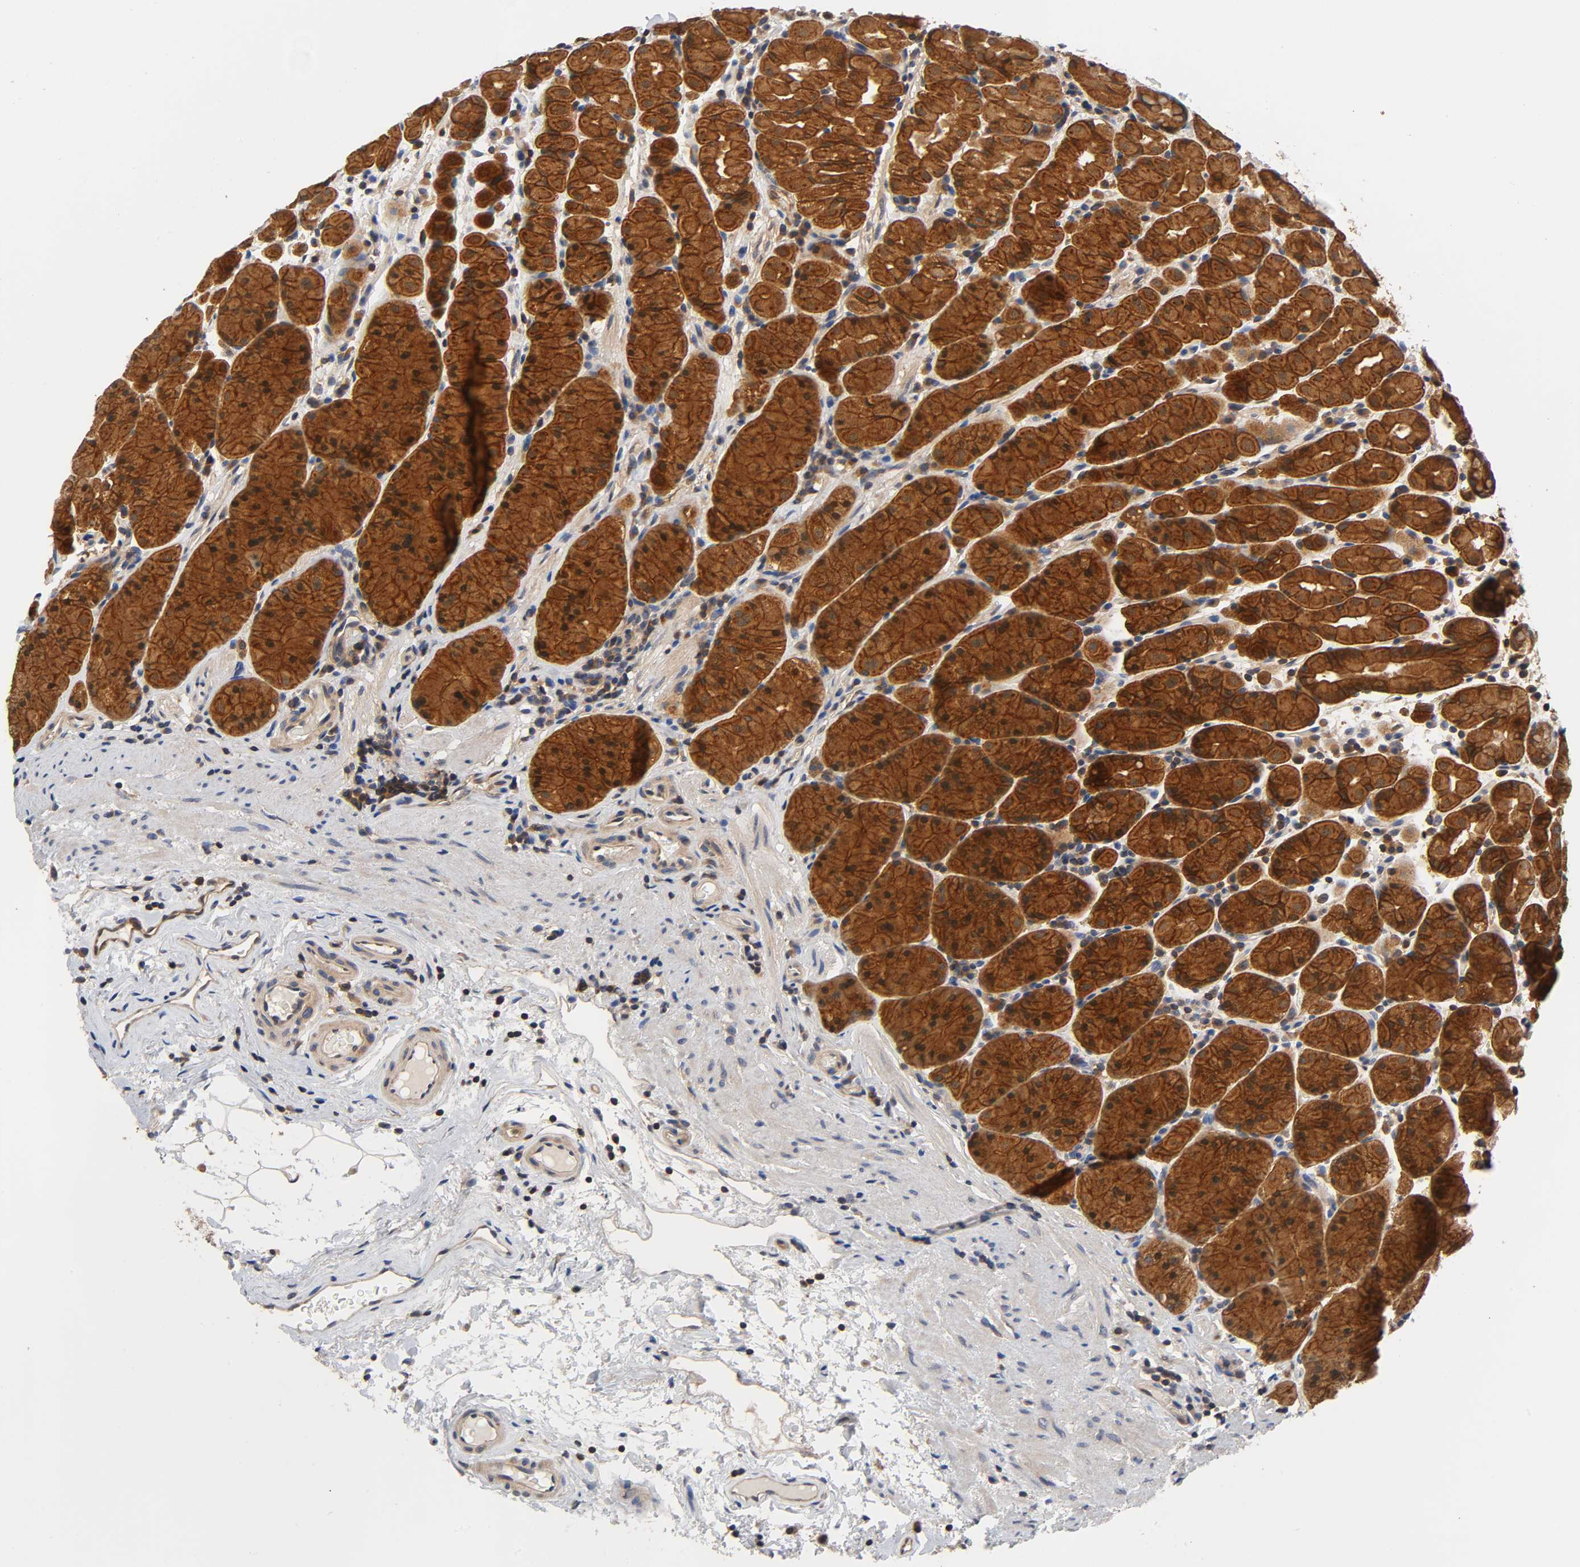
{"staining": {"intensity": "strong", "quantity": ">75%", "location": "cytoplasmic/membranous"}, "tissue": "stomach", "cell_type": "Glandular cells", "image_type": "normal", "snomed": [{"axis": "morphology", "description": "Normal tissue, NOS"}, {"axis": "topography", "description": "Stomach, lower"}], "caption": "This micrograph displays immunohistochemistry (IHC) staining of unremarkable stomach, with high strong cytoplasmic/membranous staining in about >75% of glandular cells.", "gene": "PRKAB1", "patient": {"sex": "male", "age": 56}}